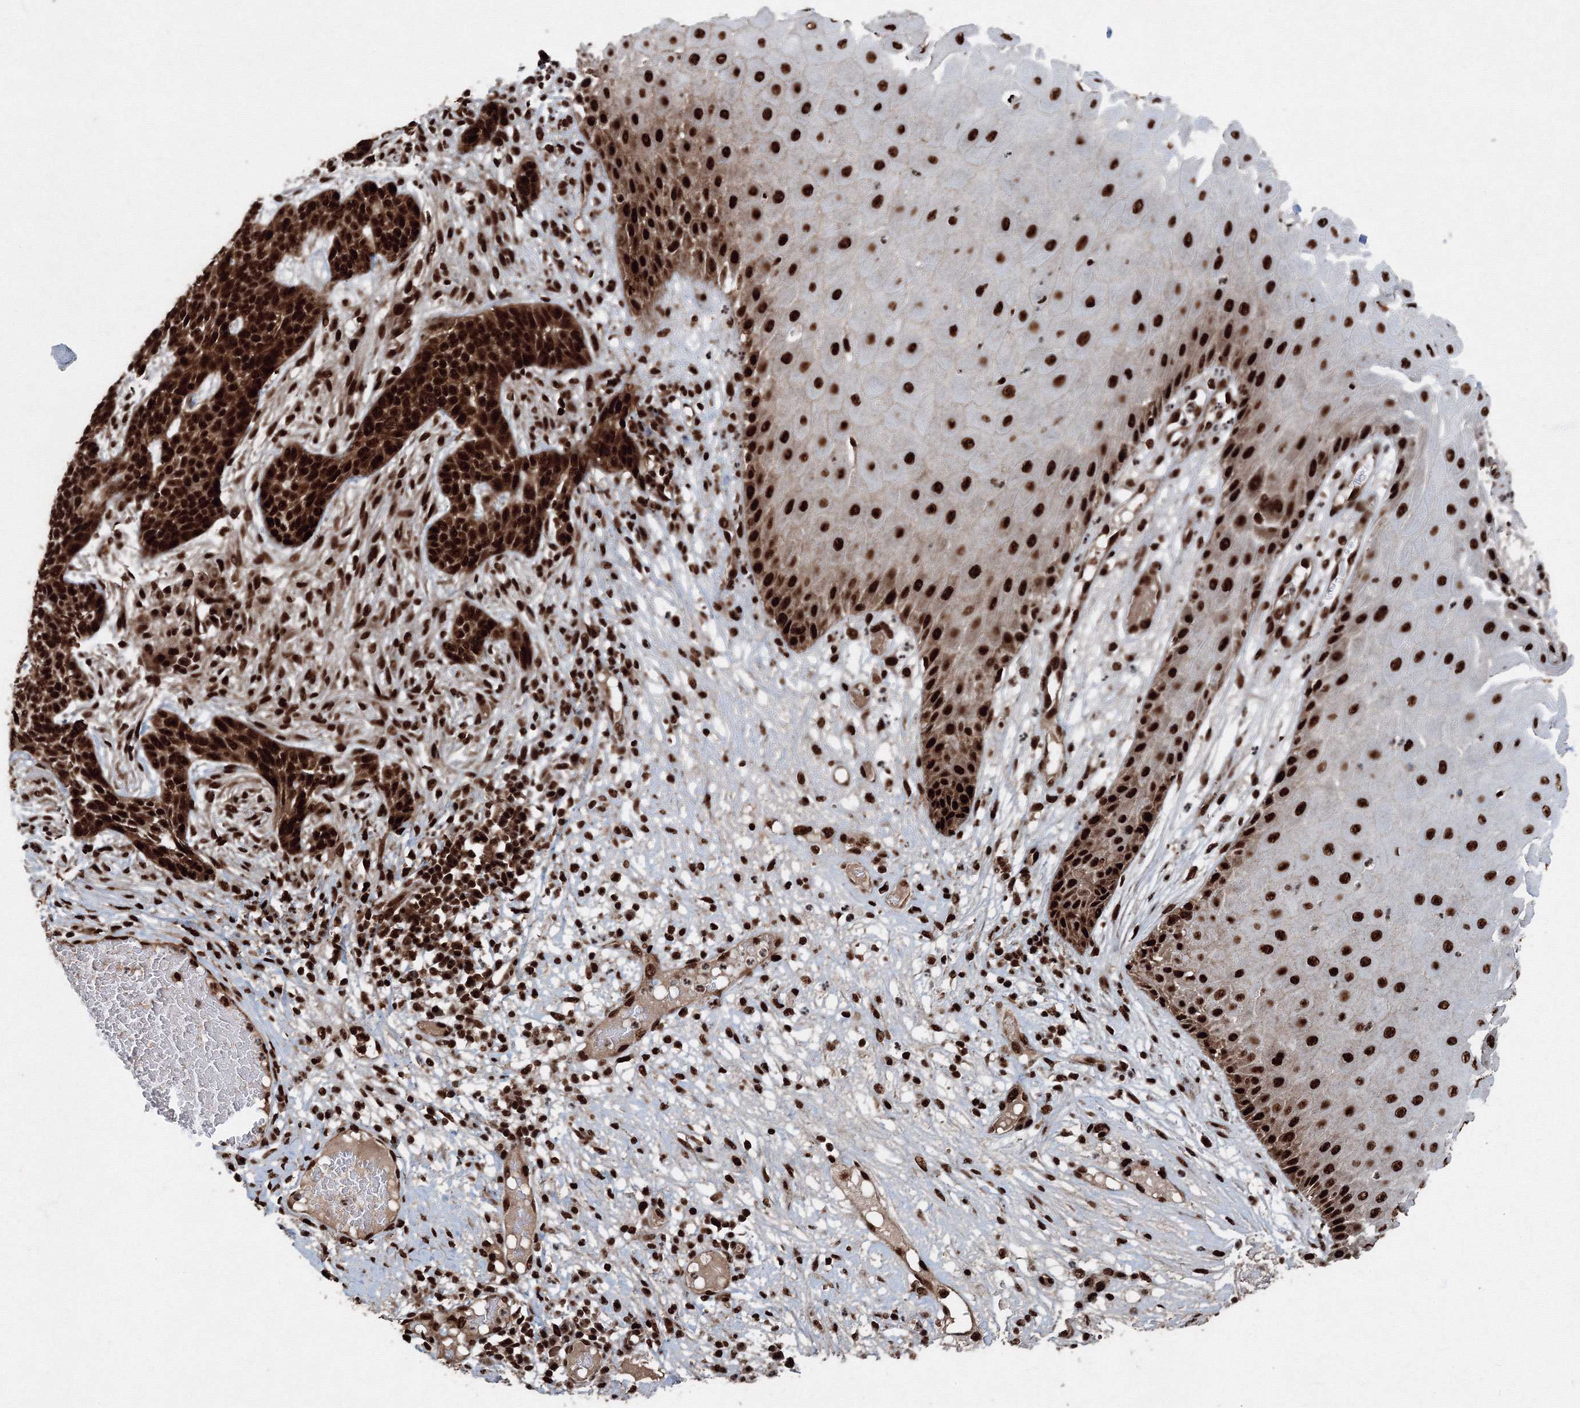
{"staining": {"intensity": "strong", "quantity": ">75%", "location": "cytoplasmic/membranous,nuclear"}, "tissue": "skin cancer", "cell_type": "Tumor cells", "image_type": "cancer", "snomed": [{"axis": "morphology", "description": "Normal tissue, NOS"}, {"axis": "morphology", "description": "Basal cell carcinoma"}, {"axis": "topography", "description": "Skin"}], "caption": "Immunohistochemical staining of human skin basal cell carcinoma exhibits high levels of strong cytoplasmic/membranous and nuclear protein staining in approximately >75% of tumor cells.", "gene": "SNRPC", "patient": {"sex": "male", "age": 64}}